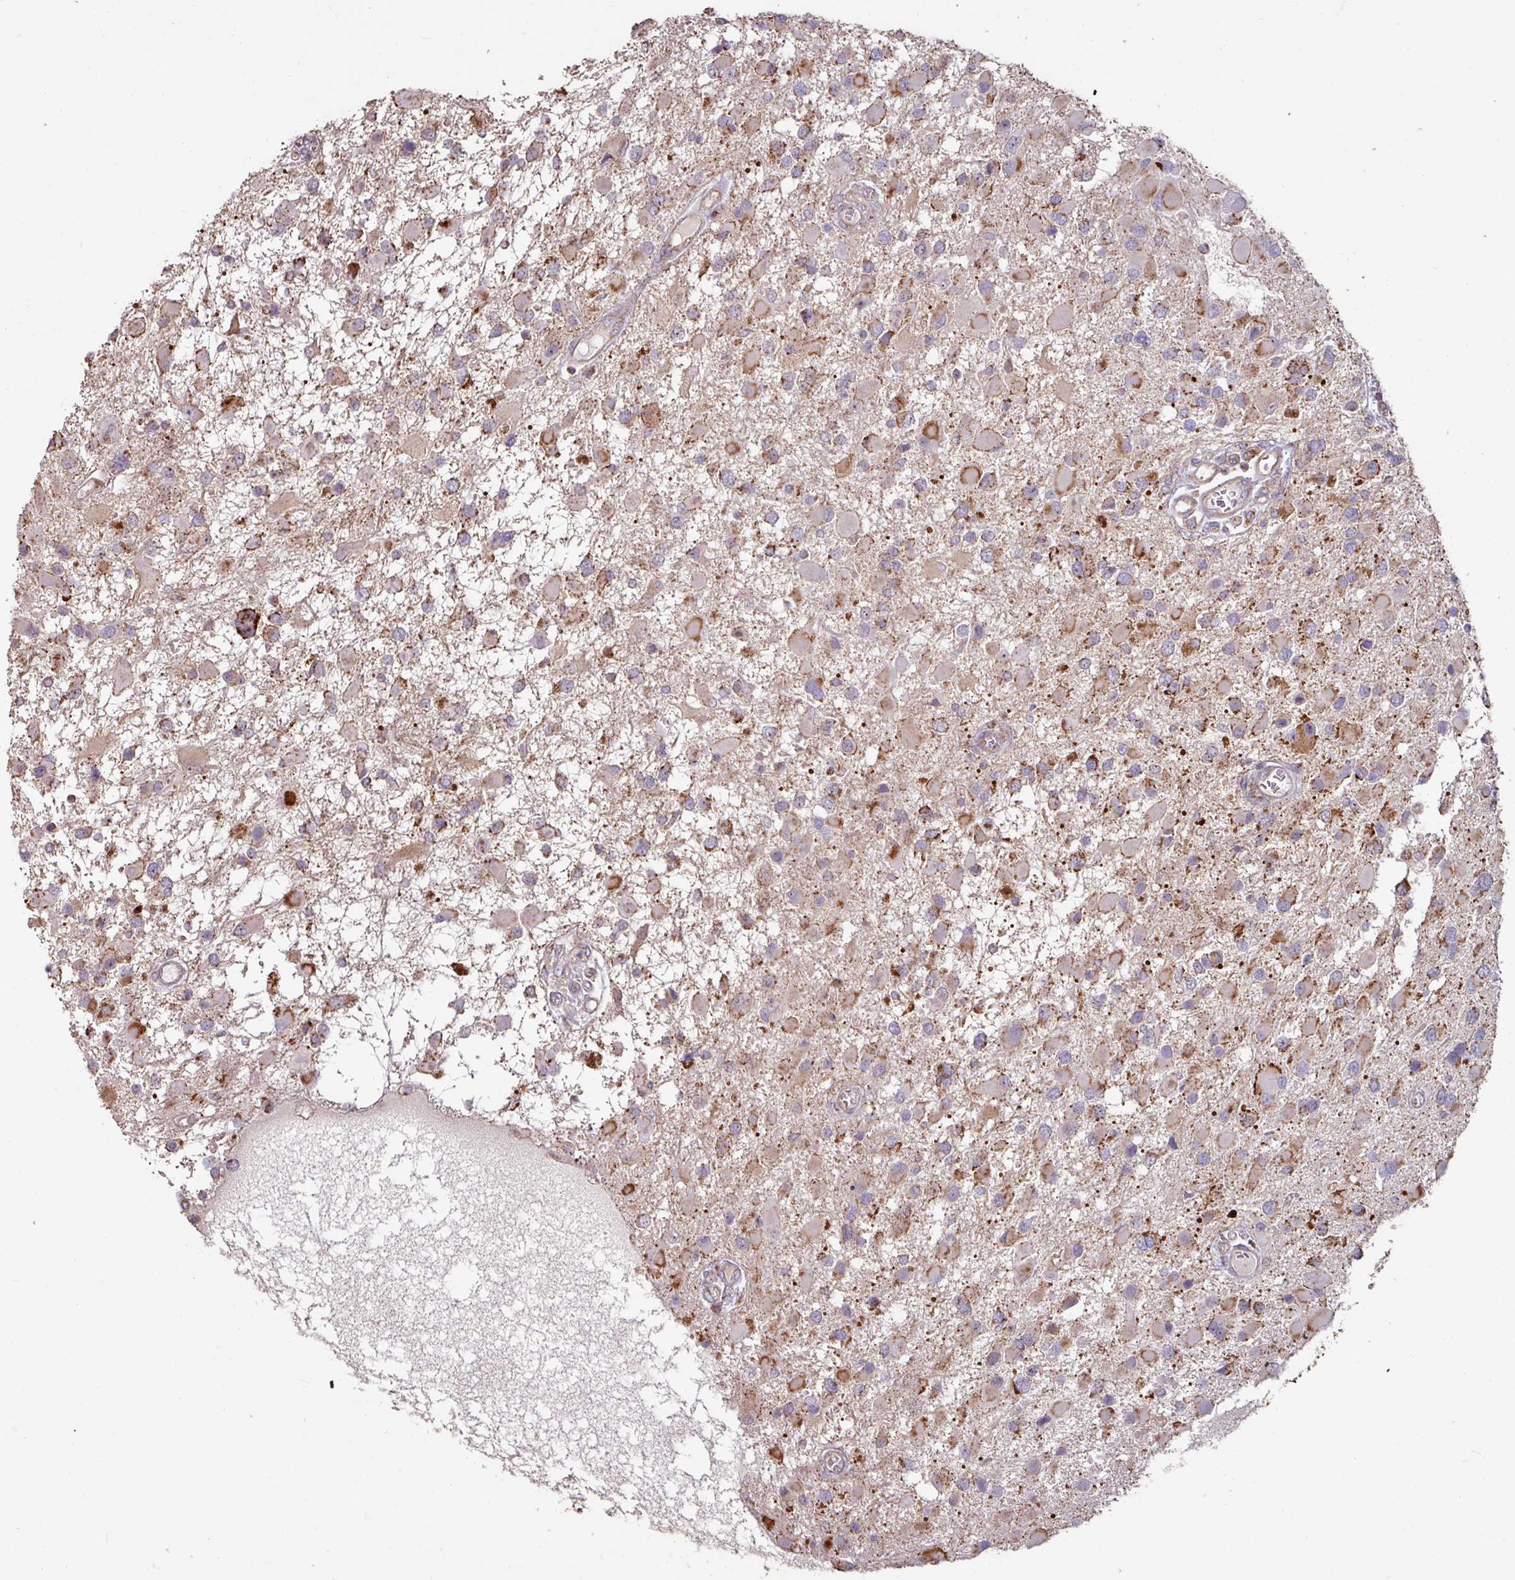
{"staining": {"intensity": "moderate", "quantity": "<25%", "location": "cytoplasmic/membranous"}, "tissue": "glioma", "cell_type": "Tumor cells", "image_type": "cancer", "snomed": [{"axis": "morphology", "description": "Glioma, malignant, High grade"}, {"axis": "topography", "description": "Brain"}], "caption": "DAB (3,3'-diaminobenzidine) immunohistochemical staining of glioma reveals moderate cytoplasmic/membranous protein expression in about <25% of tumor cells. The protein is stained brown, and the nuclei are stained in blue (DAB IHC with brightfield microscopy, high magnification).", "gene": "OR2D3", "patient": {"sex": "male", "age": 53}}